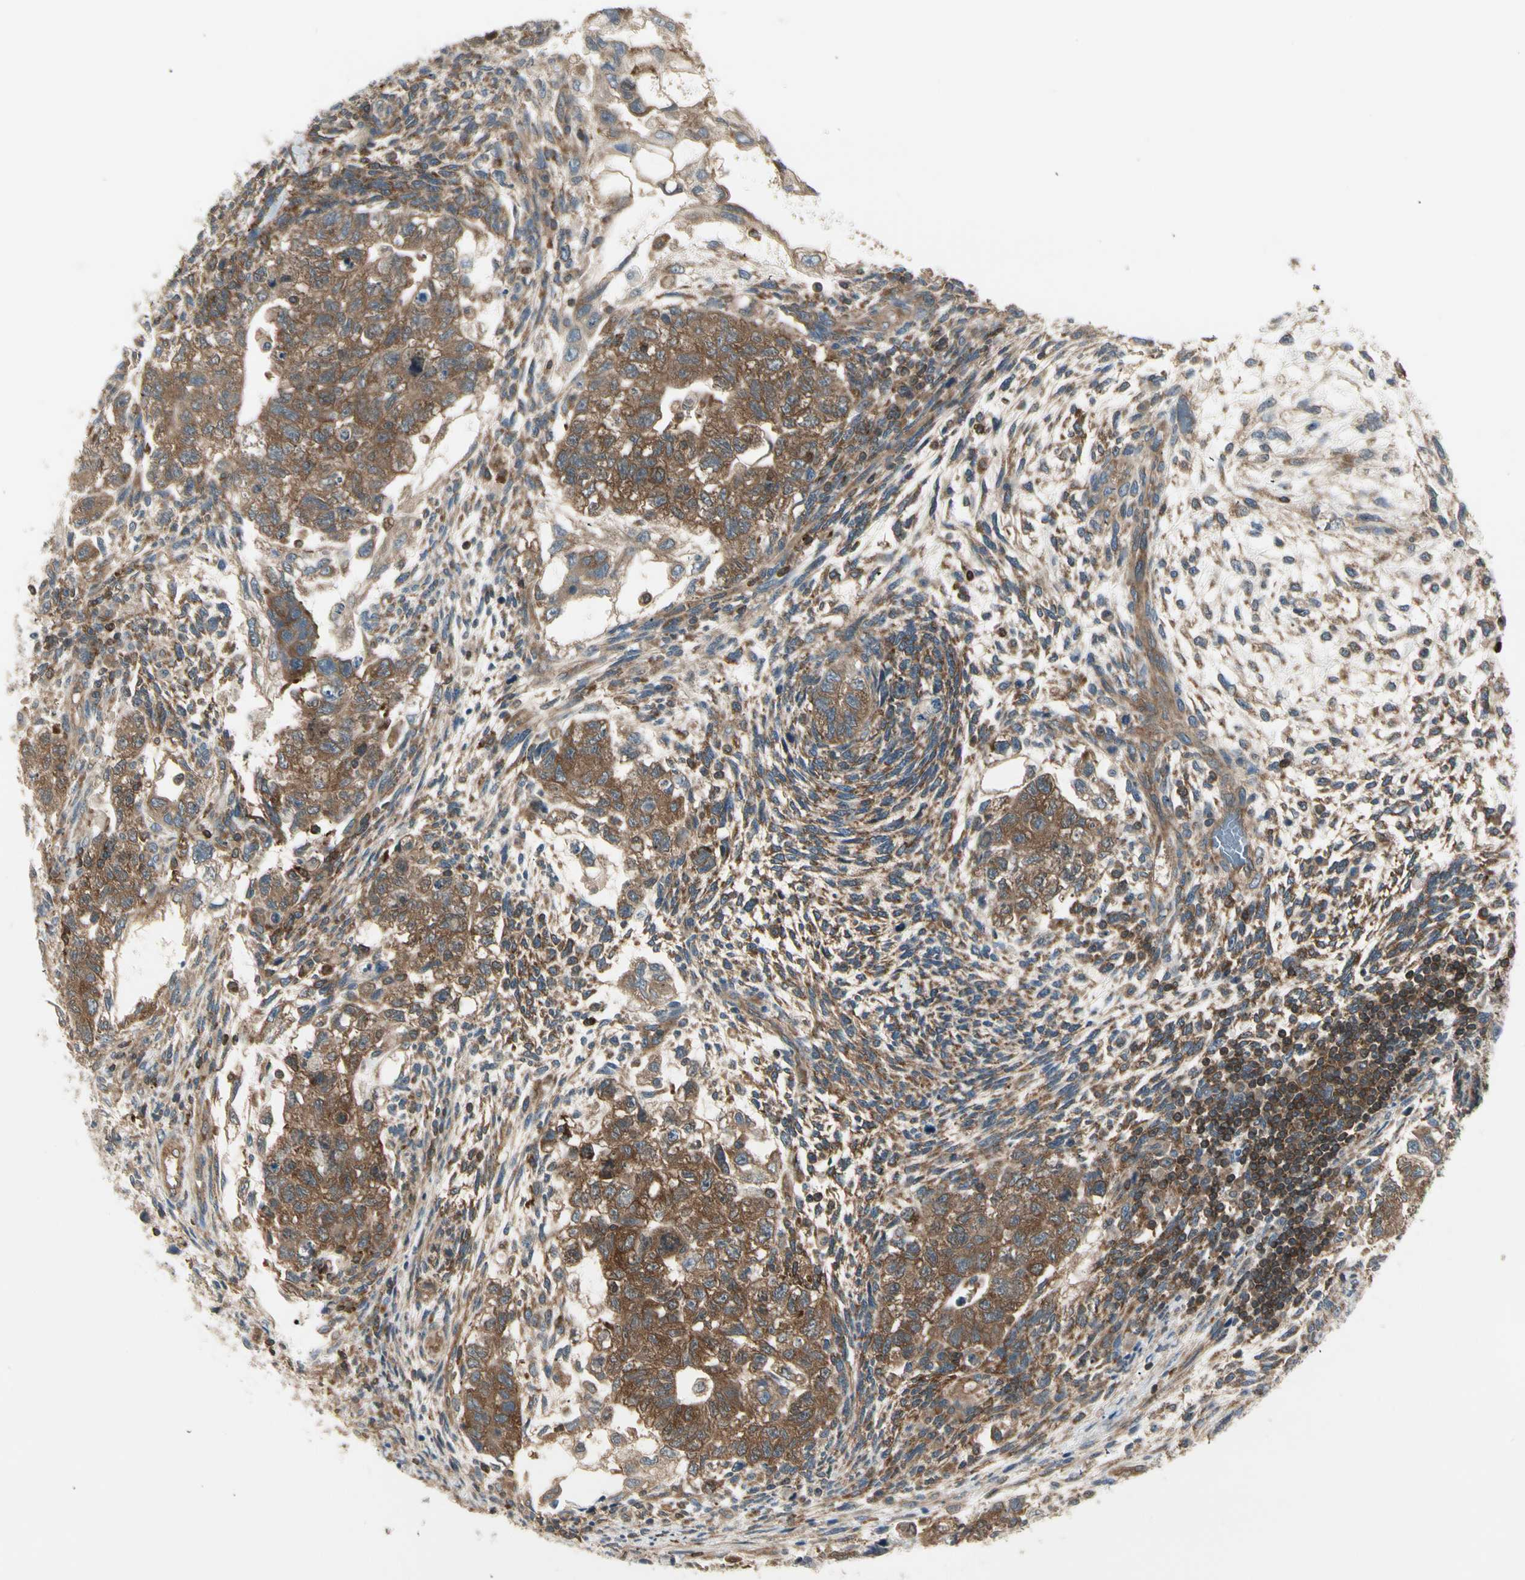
{"staining": {"intensity": "moderate", "quantity": ">75%", "location": "cytoplasmic/membranous"}, "tissue": "testis cancer", "cell_type": "Tumor cells", "image_type": "cancer", "snomed": [{"axis": "morphology", "description": "Normal tissue, NOS"}, {"axis": "morphology", "description": "Carcinoma, Embryonal, NOS"}, {"axis": "topography", "description": "Testis"}], "caption": "Immunohistochemical staining of human embryonal carcinoma (testis) shows medium levels of moderate cytoplasmic/membranous protein expression in approximately >75% of tumor cells. (IHC, brightfield microscopy, high magnification).", "gene": "OXSR1", "patient": {"sex": "male", "age": 36}}